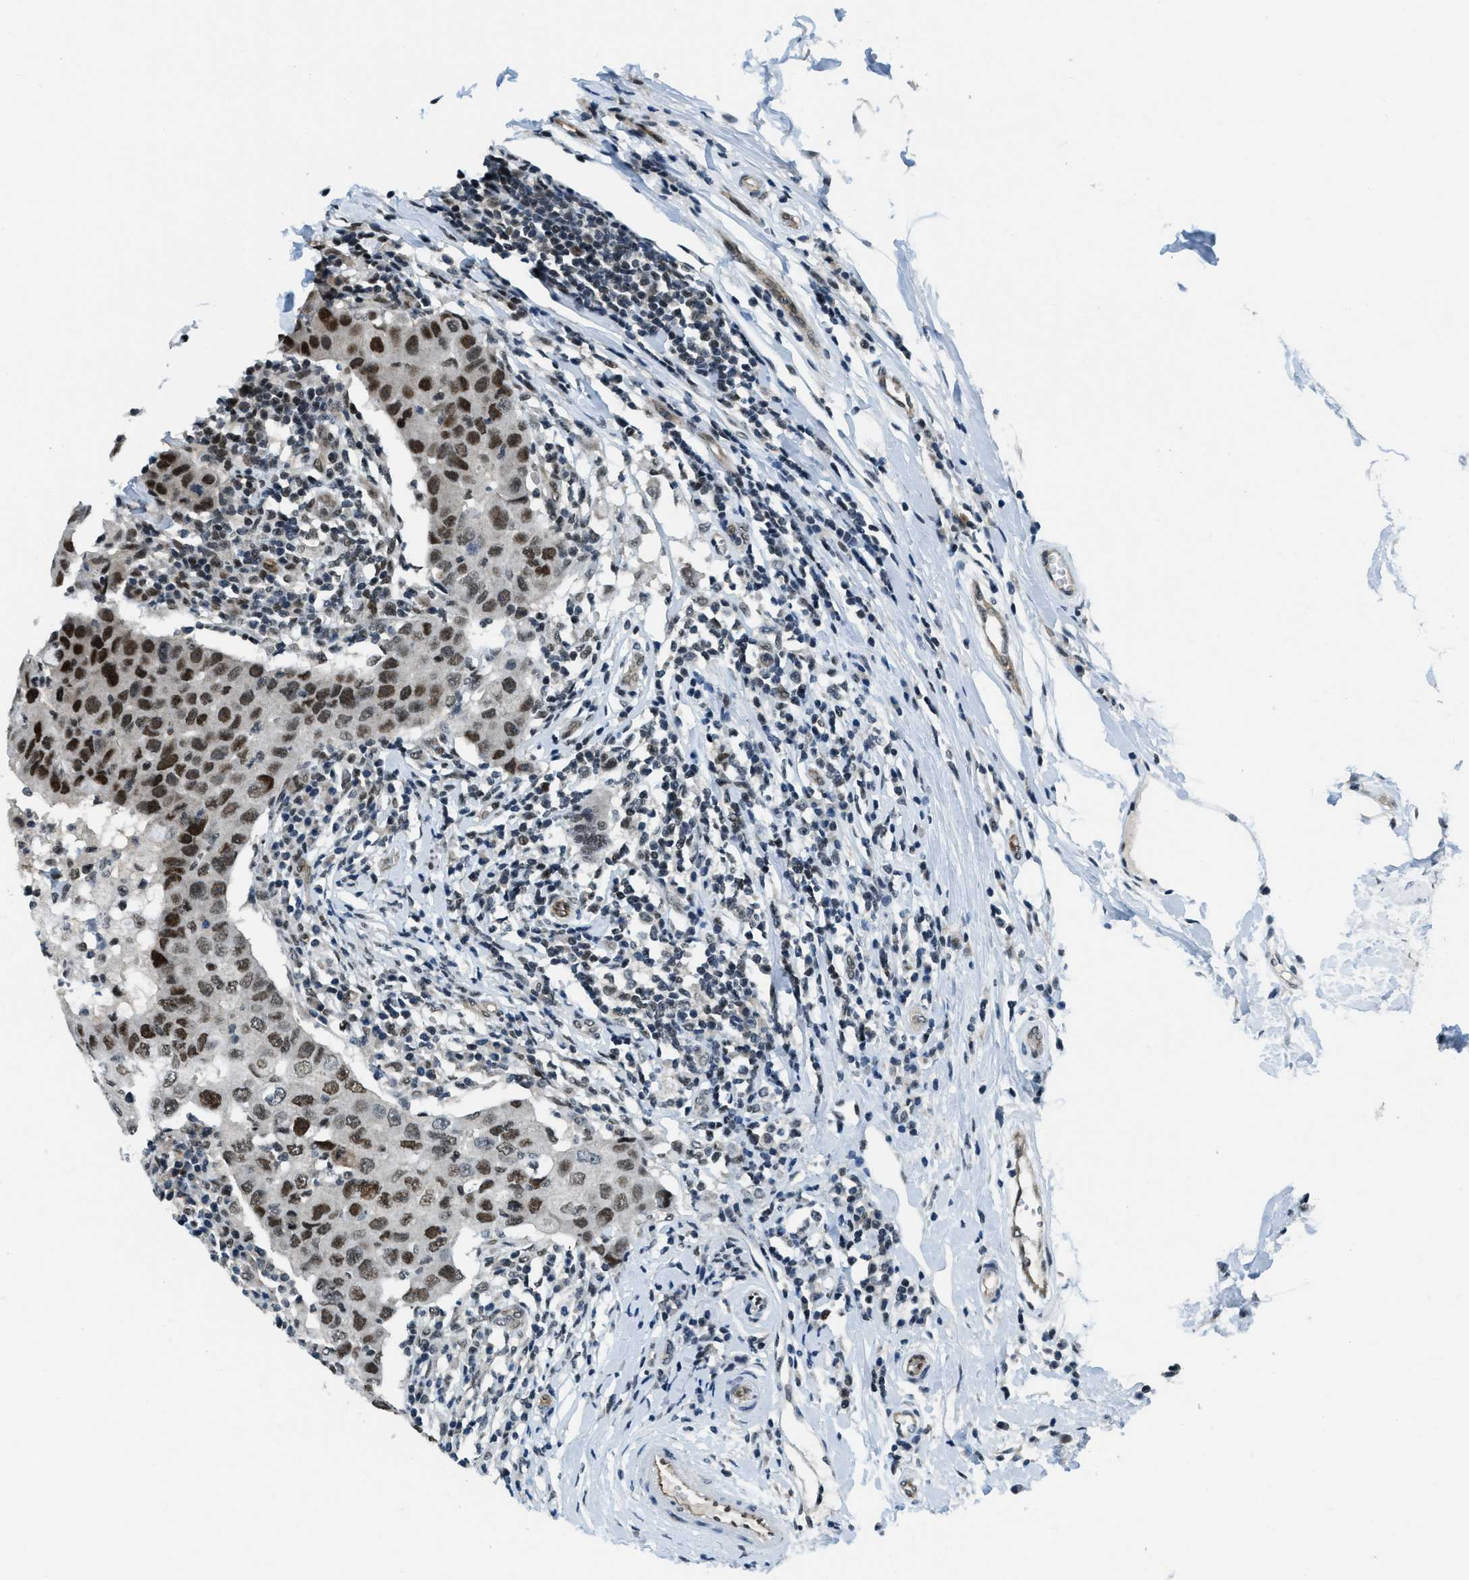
{"staining": {"intensity": "strong", "quantity": ">75%", "location": "nuclear"}, "tissue": "breast cancer", "cell_type": "Tumor cells", "image_type": "cancer", "snomed": [{"axis": "morphology", "description": "Duct carcinoma"}, {"axis": "topography", "description": "Breast"}], "caption": "Breast cancer stained with a brown dye demonstrates strong nuclear positive positivity in approximately >75% of tumor cells.", "gene": "KLF6", "patient": {"sex": "female", "age": 27}}